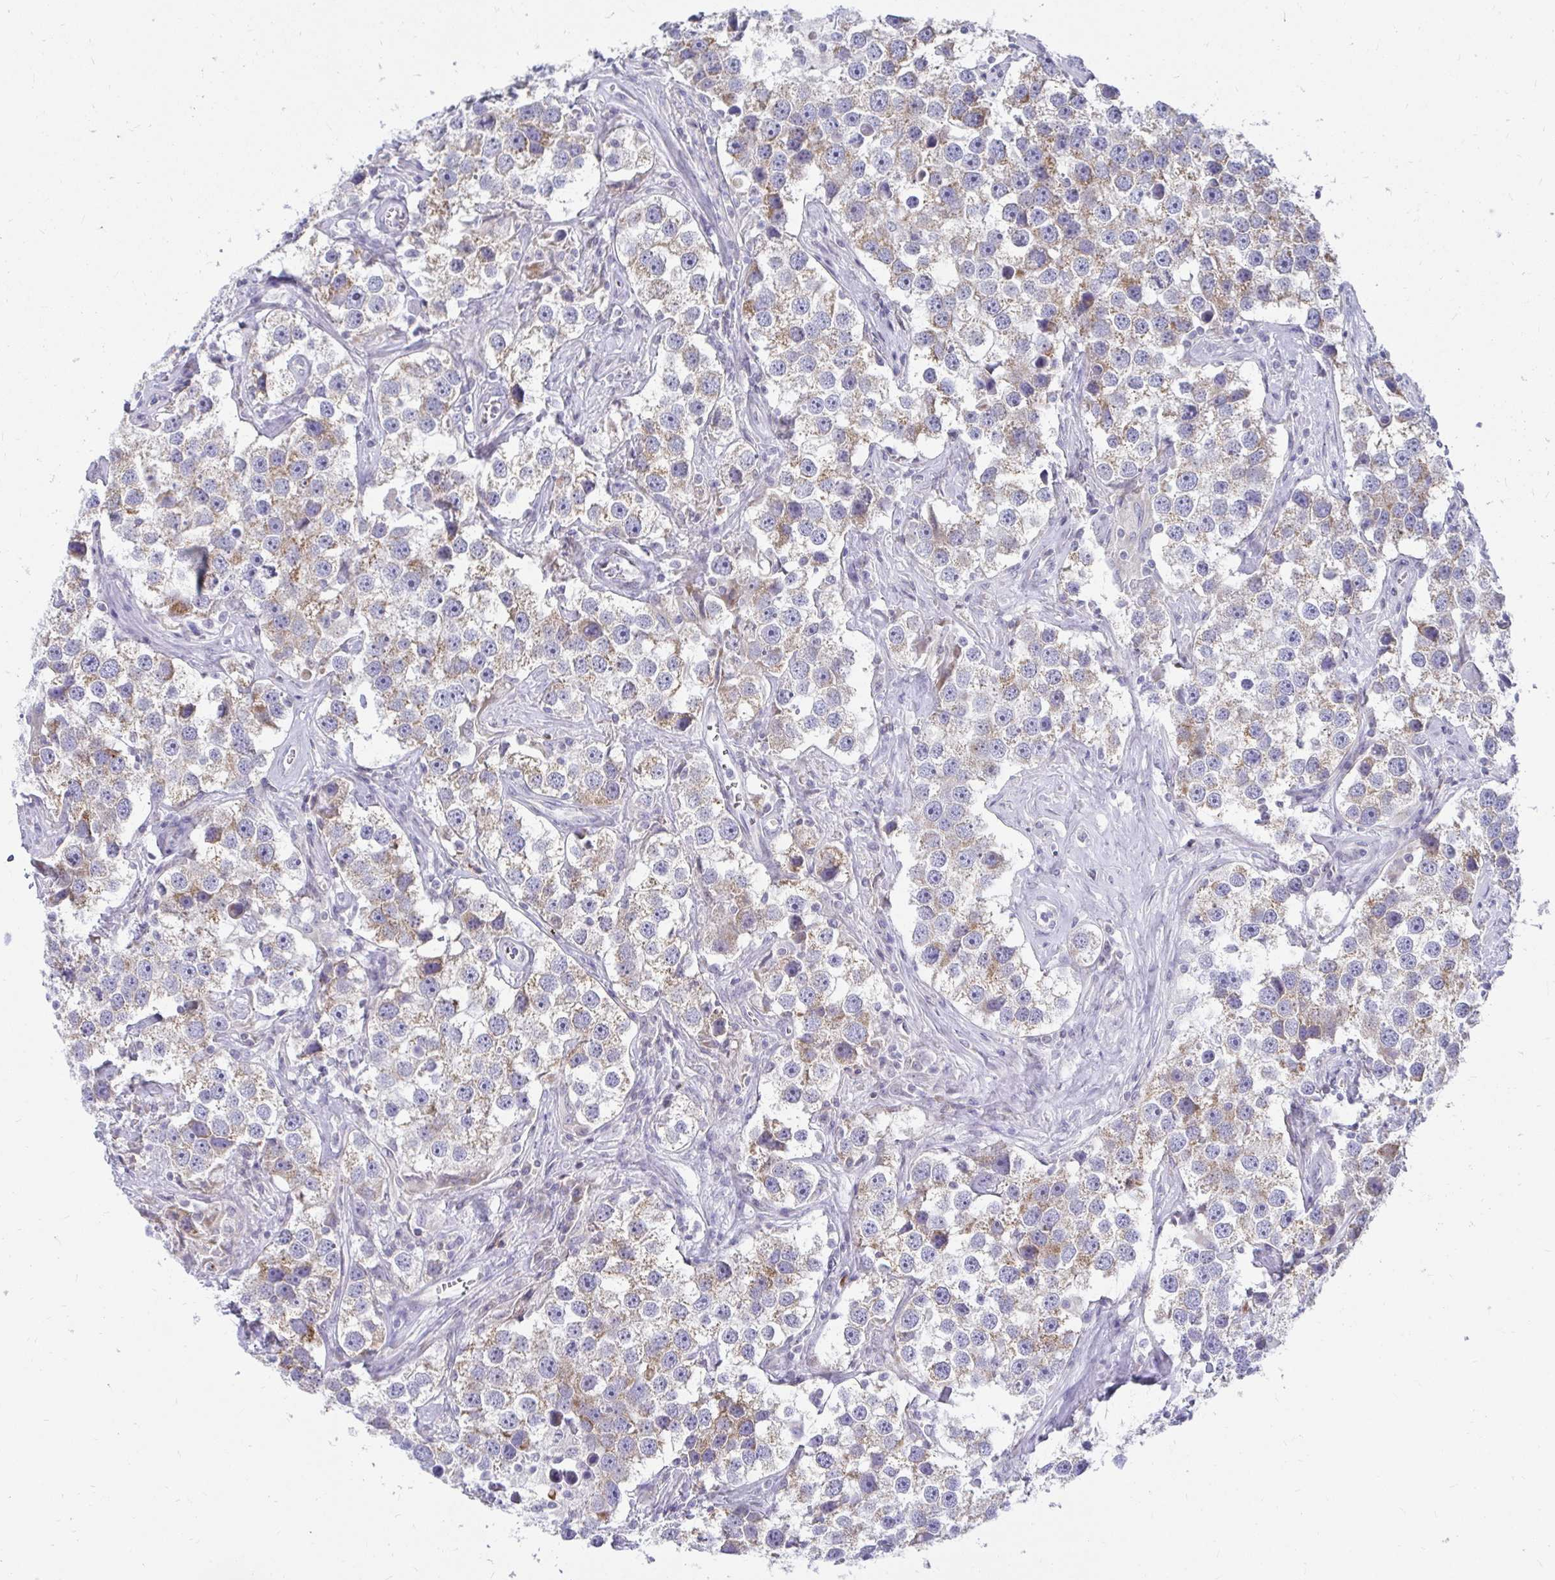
{"staining": {"intensity": "moderate", "quantity": ">75%", "location": "cytoplasmic/membranous"}, "tissue": "testis cancer", "cell_type": "Tumor cells", "image_type": "cancer", "snomed": [{"axis": "morphology", "description": "Seminoma, NOS"}, {"axis": "topography", "description": "Testis"}], "caption": "Seminoma (testis) tissue shows moderate cytoplasmic/membranous positivity in about >75% of tumor cells", "gene": "EXOC5", "patient": {"sex": "male", "age": 49}}